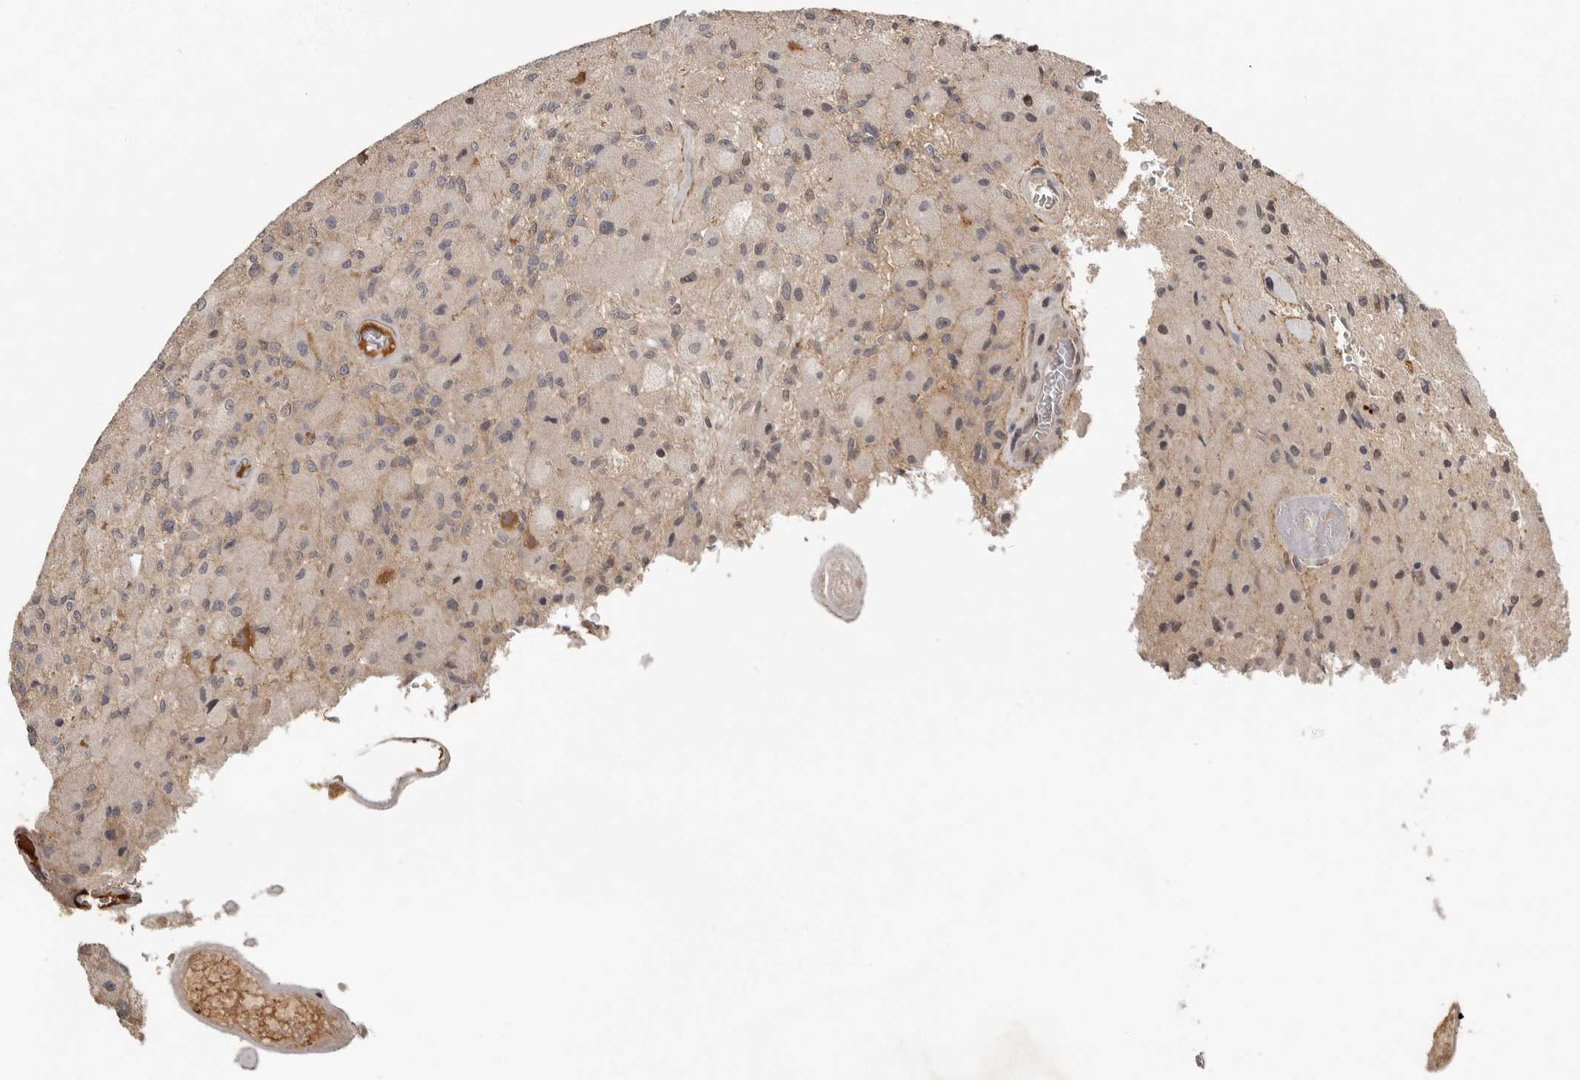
{"staining": {"intensity": "negative", "quantity": "none", "location": "none"}, "tissue": "glioma", "cell_type": "Tumor cells", "image_type": "cancer", "snomed": [{"axis": "morphology", "description": "Normal tissue, NOS"}, {"axis": "morphology", "description": "Glioma, malignant, High grade"}, {"axis": "topography", "description": "Cerebral cortex"}], "caption": "Immunohistochemical staining of malignant high-grade glioma displays no significant positivity in tumor cells.", "gene": "LRGUK", "patient": {"sex": "male", "age": 77}}